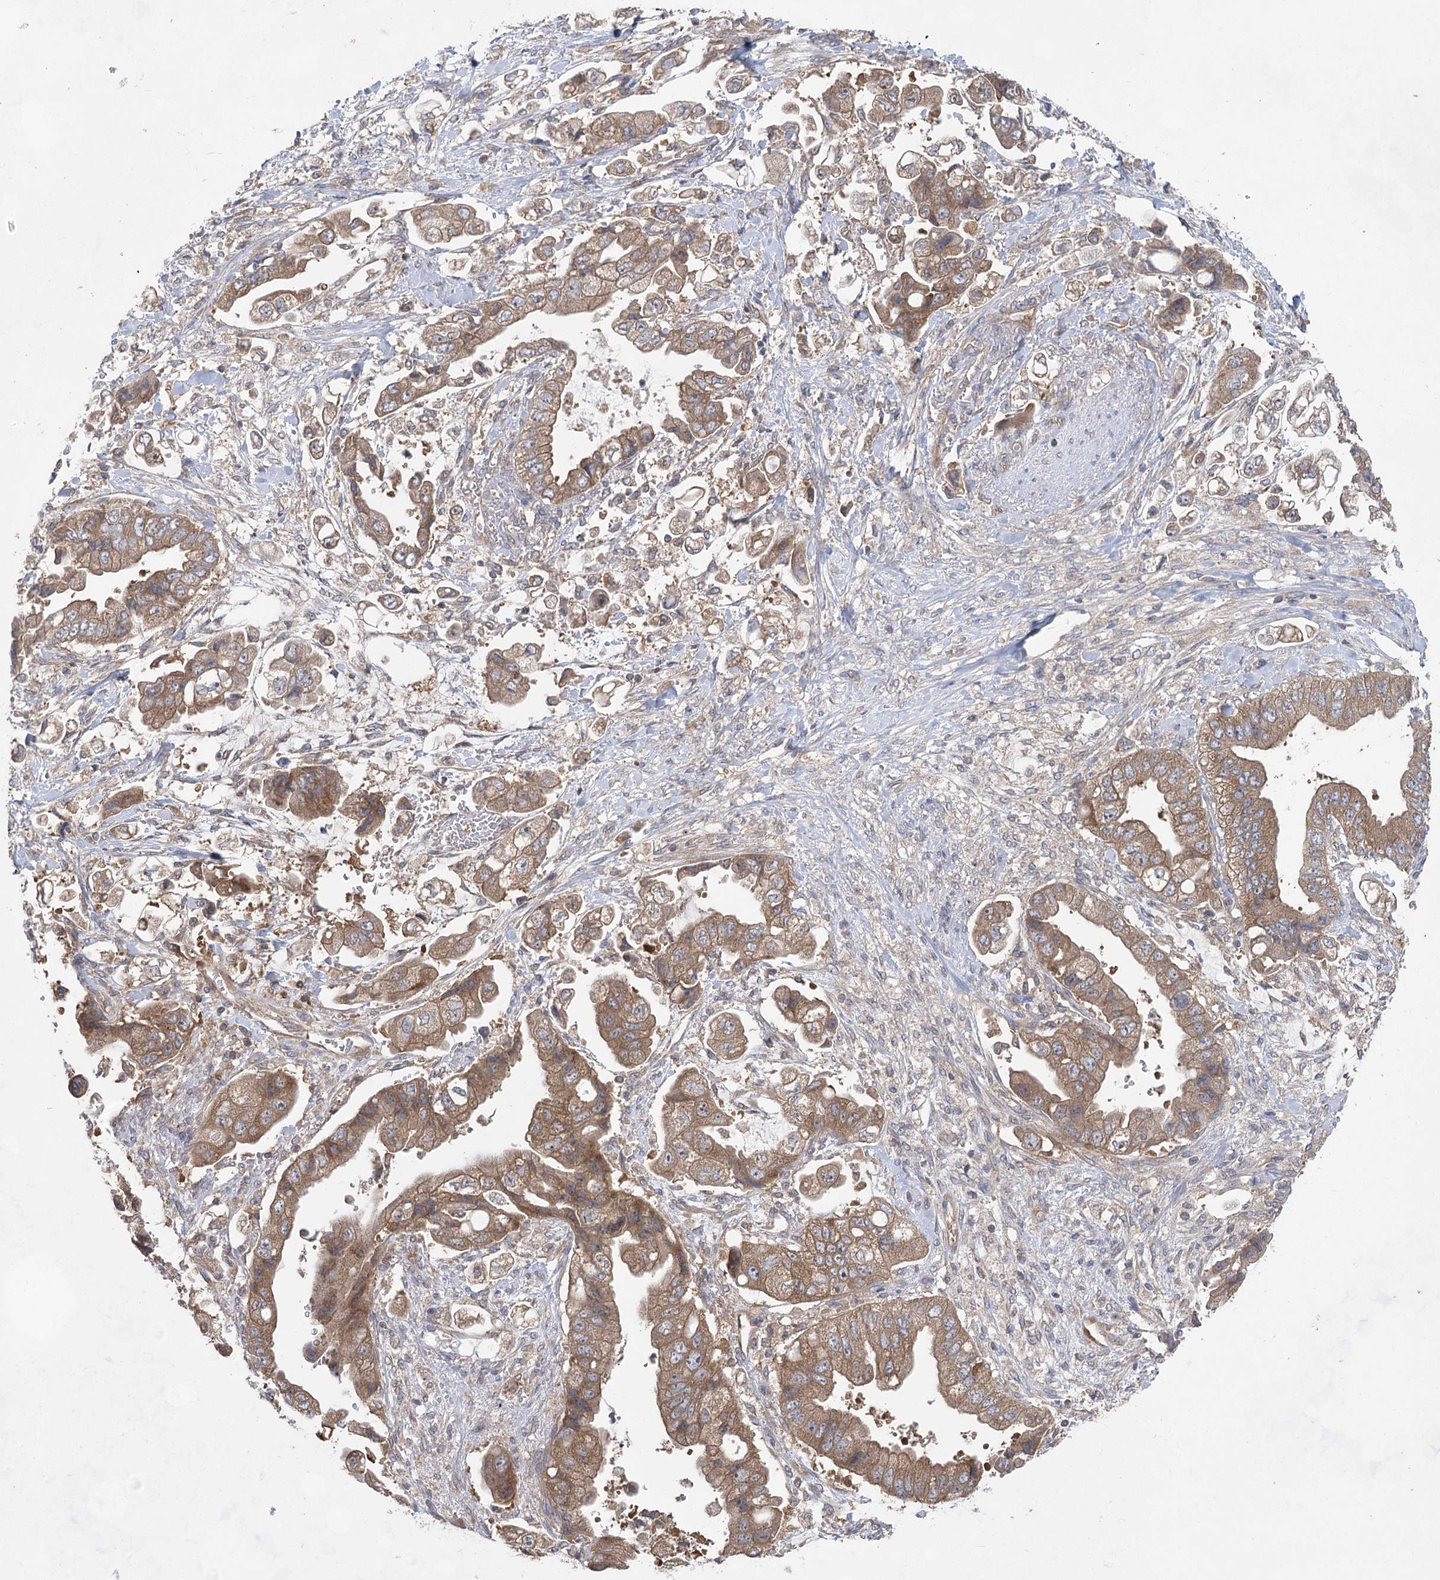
{"staining": {"intensity": "moderate", "quantity": ">75%", "location": "cytoplasmic/membranous"}, "tissue": "stomach cancer", "cell_type": "Tumor cells", "image_type": "cancer", "snomed": [{"axis": "morphology", "description": "Adenocarcinoma, NOS"}, {"axis": "topography", "description": "Stomach"}], "caption": "This is an image of immunohistochemistry (IHC) staining of stomach cancer, which shows moderate expression in the cytoplasmic/membranous of tumor cells.", "gene": "EIF3A", "patient": {"sex": "male", "age": 62}}